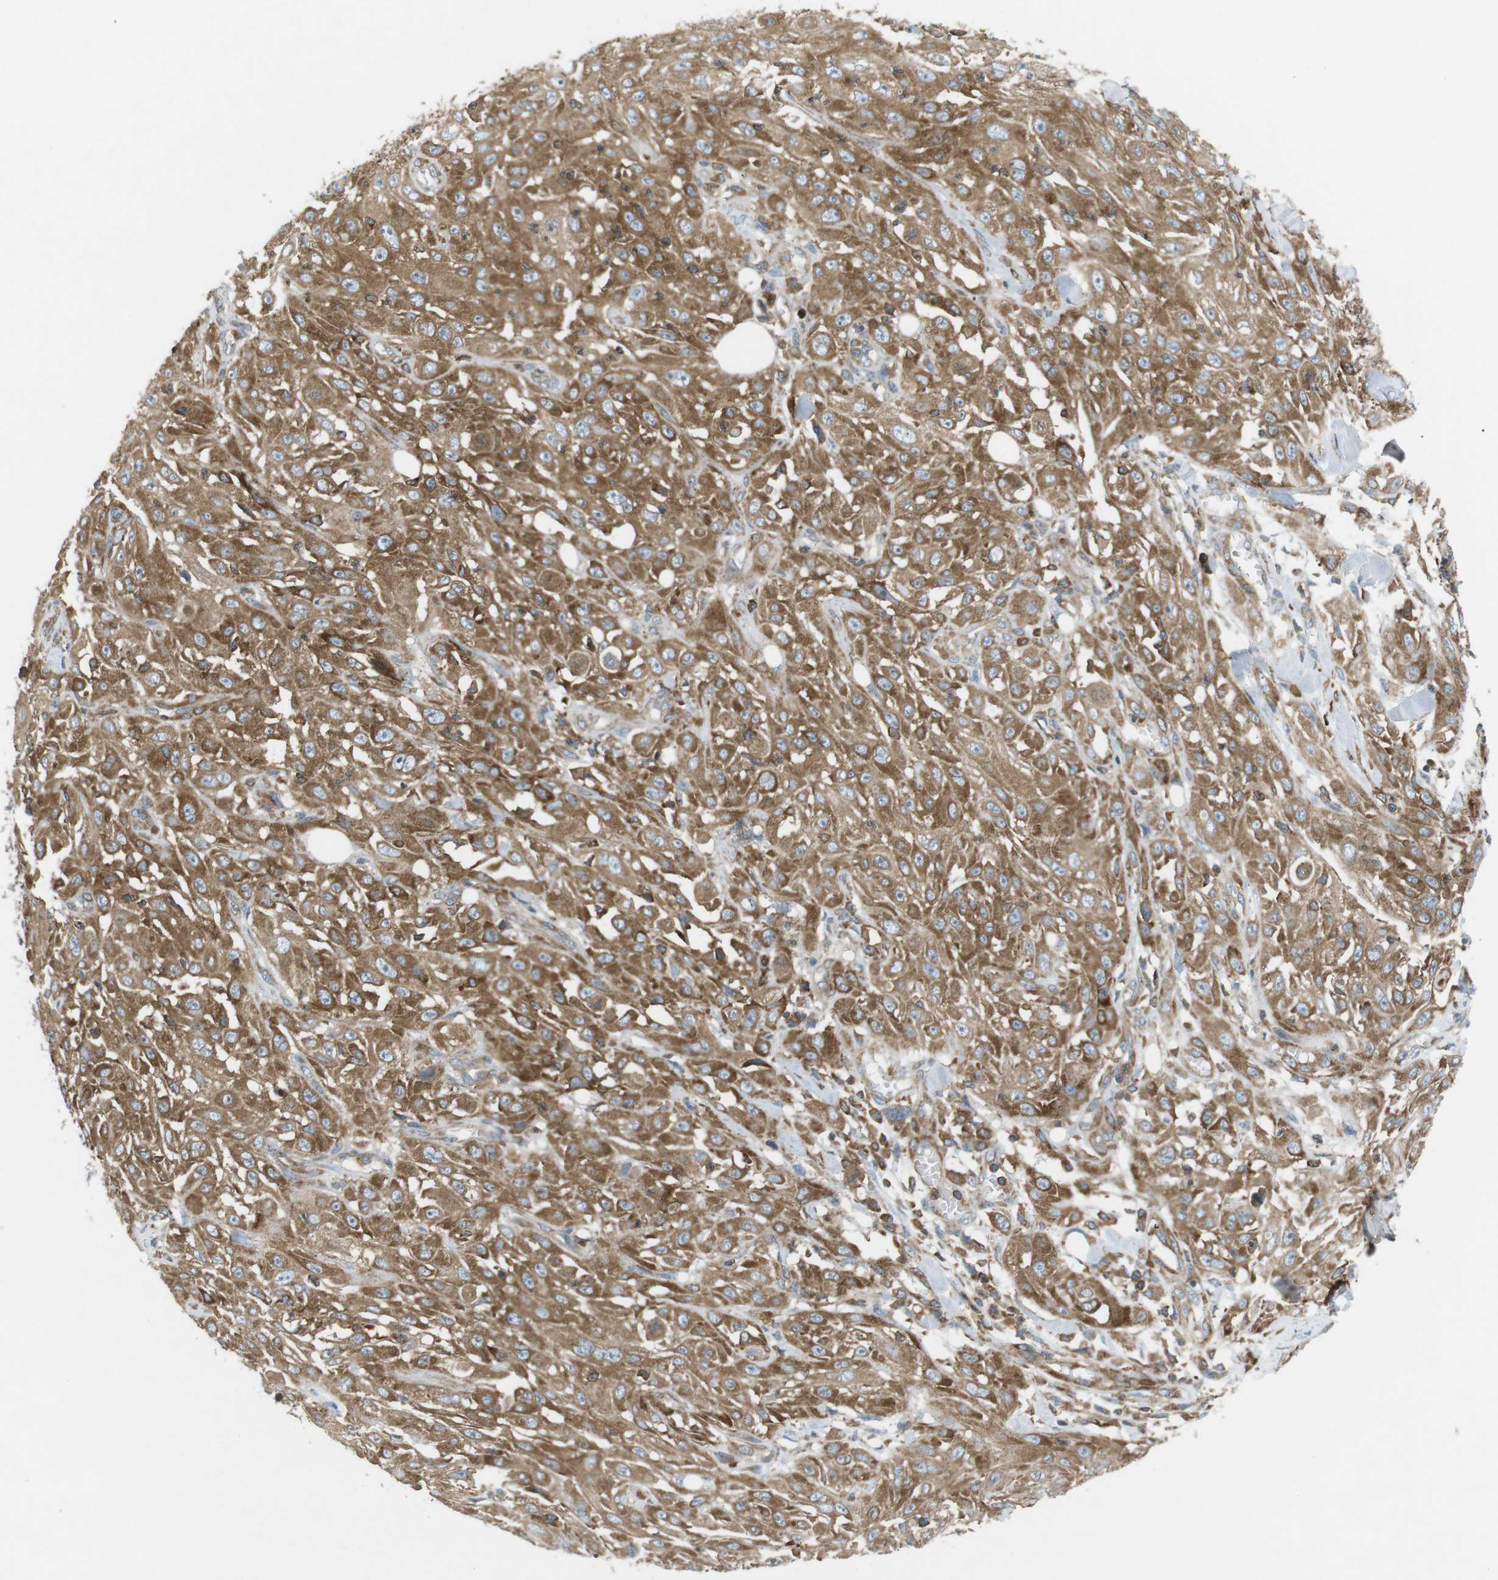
{"staining": {"intensity": "moderate", "quantity": ">75%", "location": "cytoplasmic/membranous"}, "tissue": "skin cancer", "cell_type": "Tumor cells", "image_type": "cancer", "snomed": [{"axis": "morphology", "description": "Squamous cell carcinoma, NOS"}, {"axis": "morphology", "description": "Squamous cell carcinoma, metastatic, NOS"}, {"axis": "topography", "description": "Skin"}, {"axis": "topography", "description": "Lymph node"}], "caption": "Skin squamous cell carcinoma stained for a protein (brown) displays moderate cytoplasmic/membranous positive positivity in about >75% of tumor cells.", "gene": "FLII", "patient": {"sex": "male", "age": 75}}